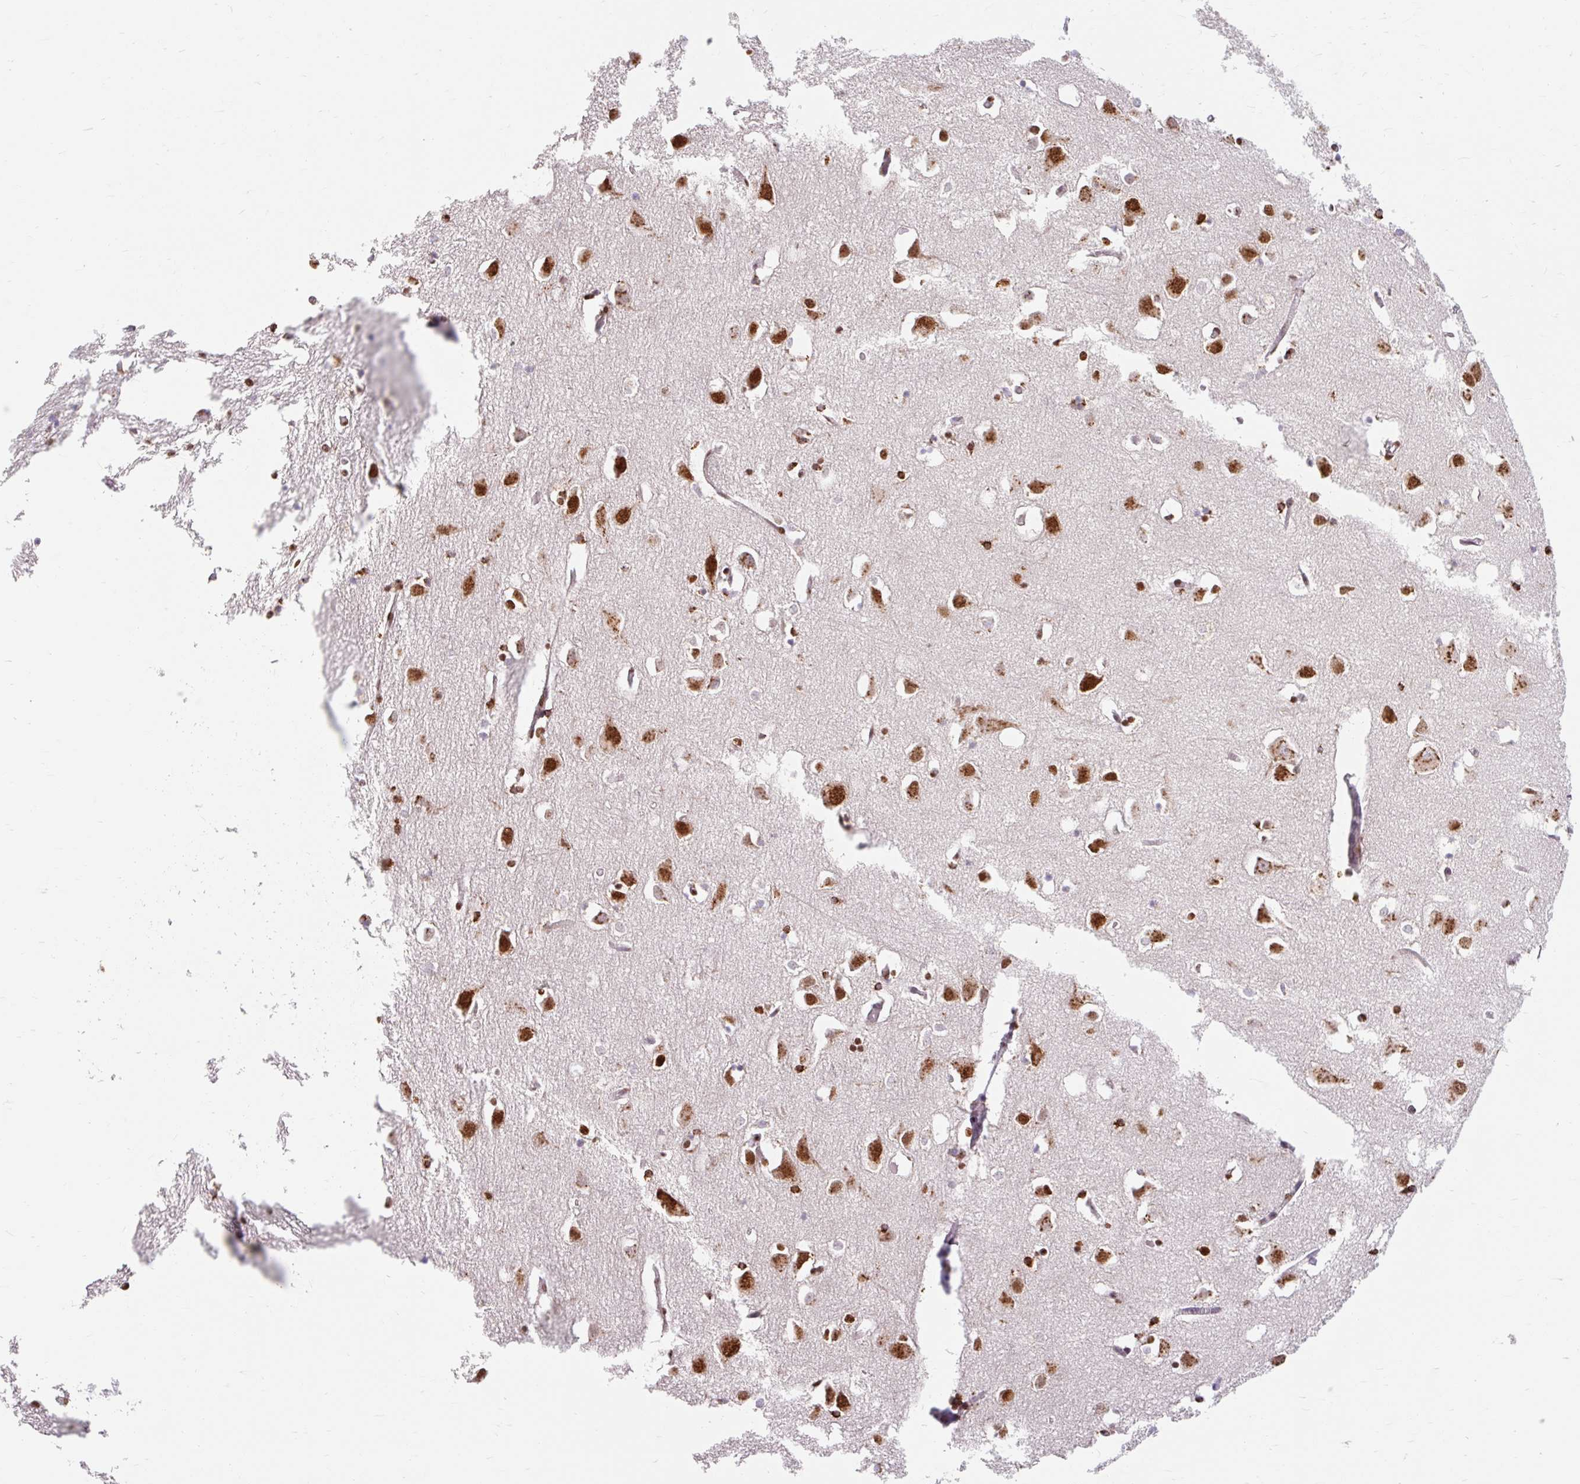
{"staining": {"intensity": "strong", "quantity": "25%-75%", "location": "nuclear"}, "tissue": "cerebral cortex", "cell_type": "Endothelial cells", "image_type": "normal", "snomed": [{"axis": "morphology", "description": "Normal tissue, NOS"}, {"axis": "topography", "description": "Cerebral cortex"}], "caption": "DAB immunohistochemical staining of benign cerebral cortex exhibits strong nuclear protein staining in about 25%-75% of endothelial cells.", "gene": "BICRA", "patient": {"sex": "male", "age": 70}}